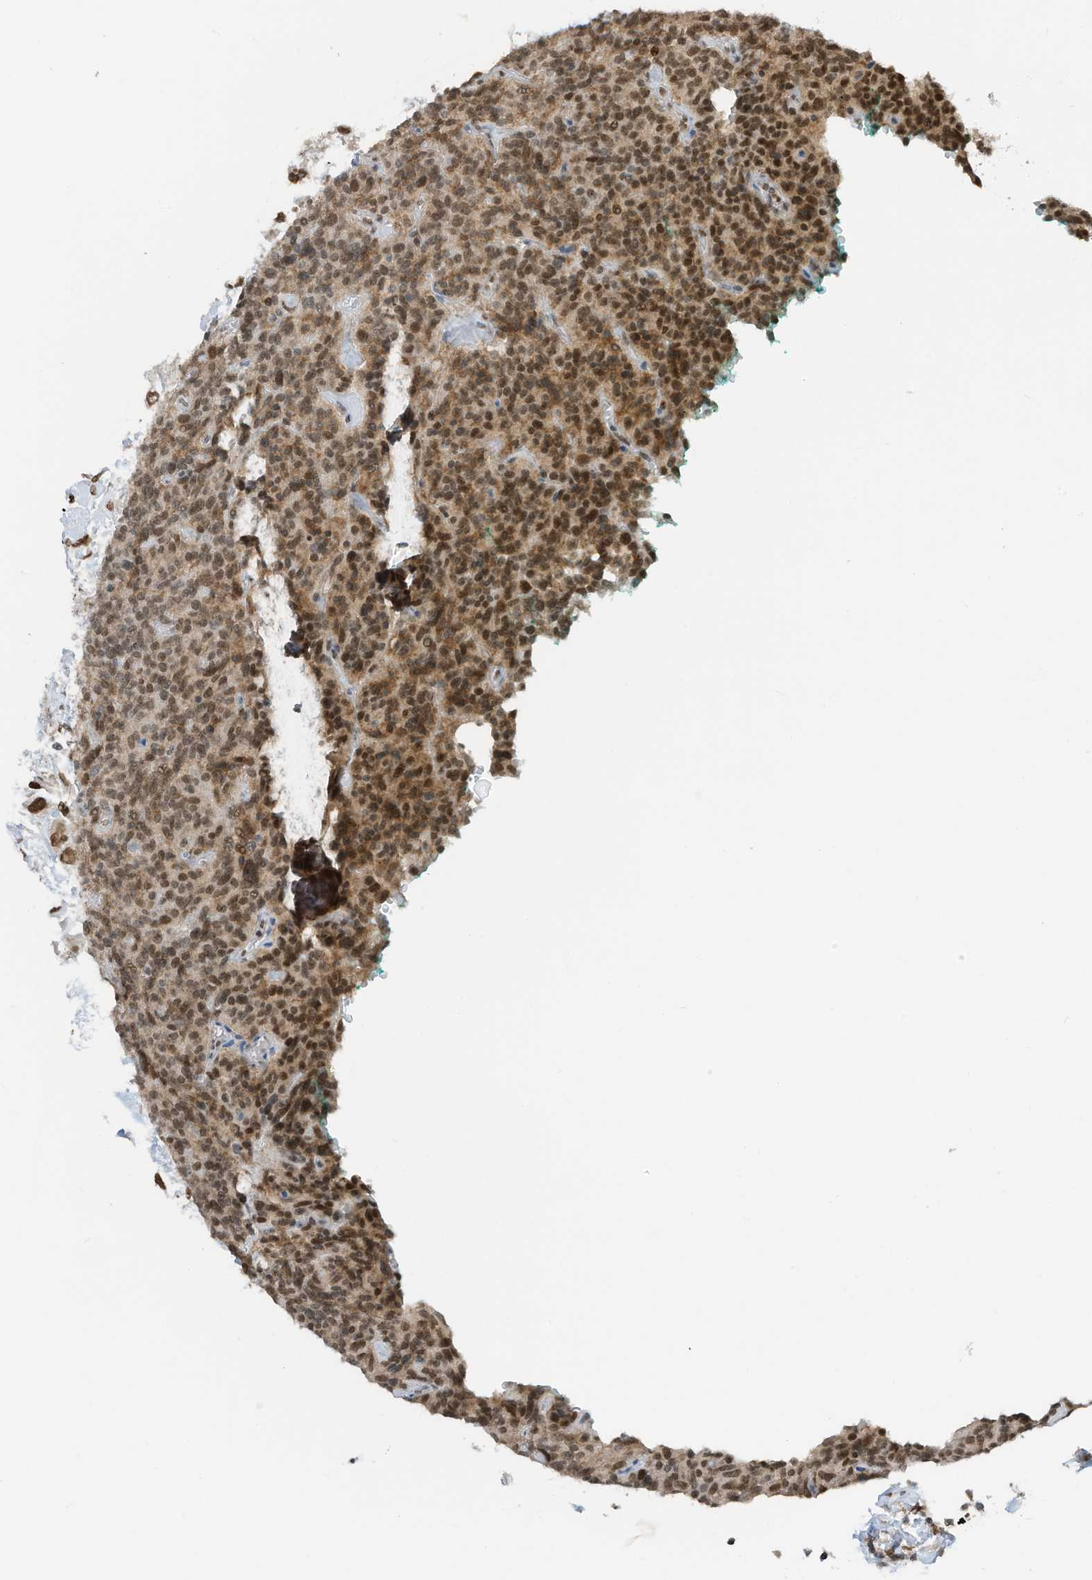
{"staining": {"intensity": "moderate", "quantity": ">75%", "location": "nuclear"}, "tissue": "carcinoid", "cell_type": "Tumor cells", "image_type": "cancer", "snomed": [{"axis": "morphology", "description": "Carcinoid, malignant, NOS"}, {"axis": "topography", "description": "Lung"}], "caption": "Tumor cells exhibit moderate nuclear staining in approximately >75% of cells in carcinoid (malignant).", "gene": "KPNB1", "patient": {"sex": "female", "age": 46}}